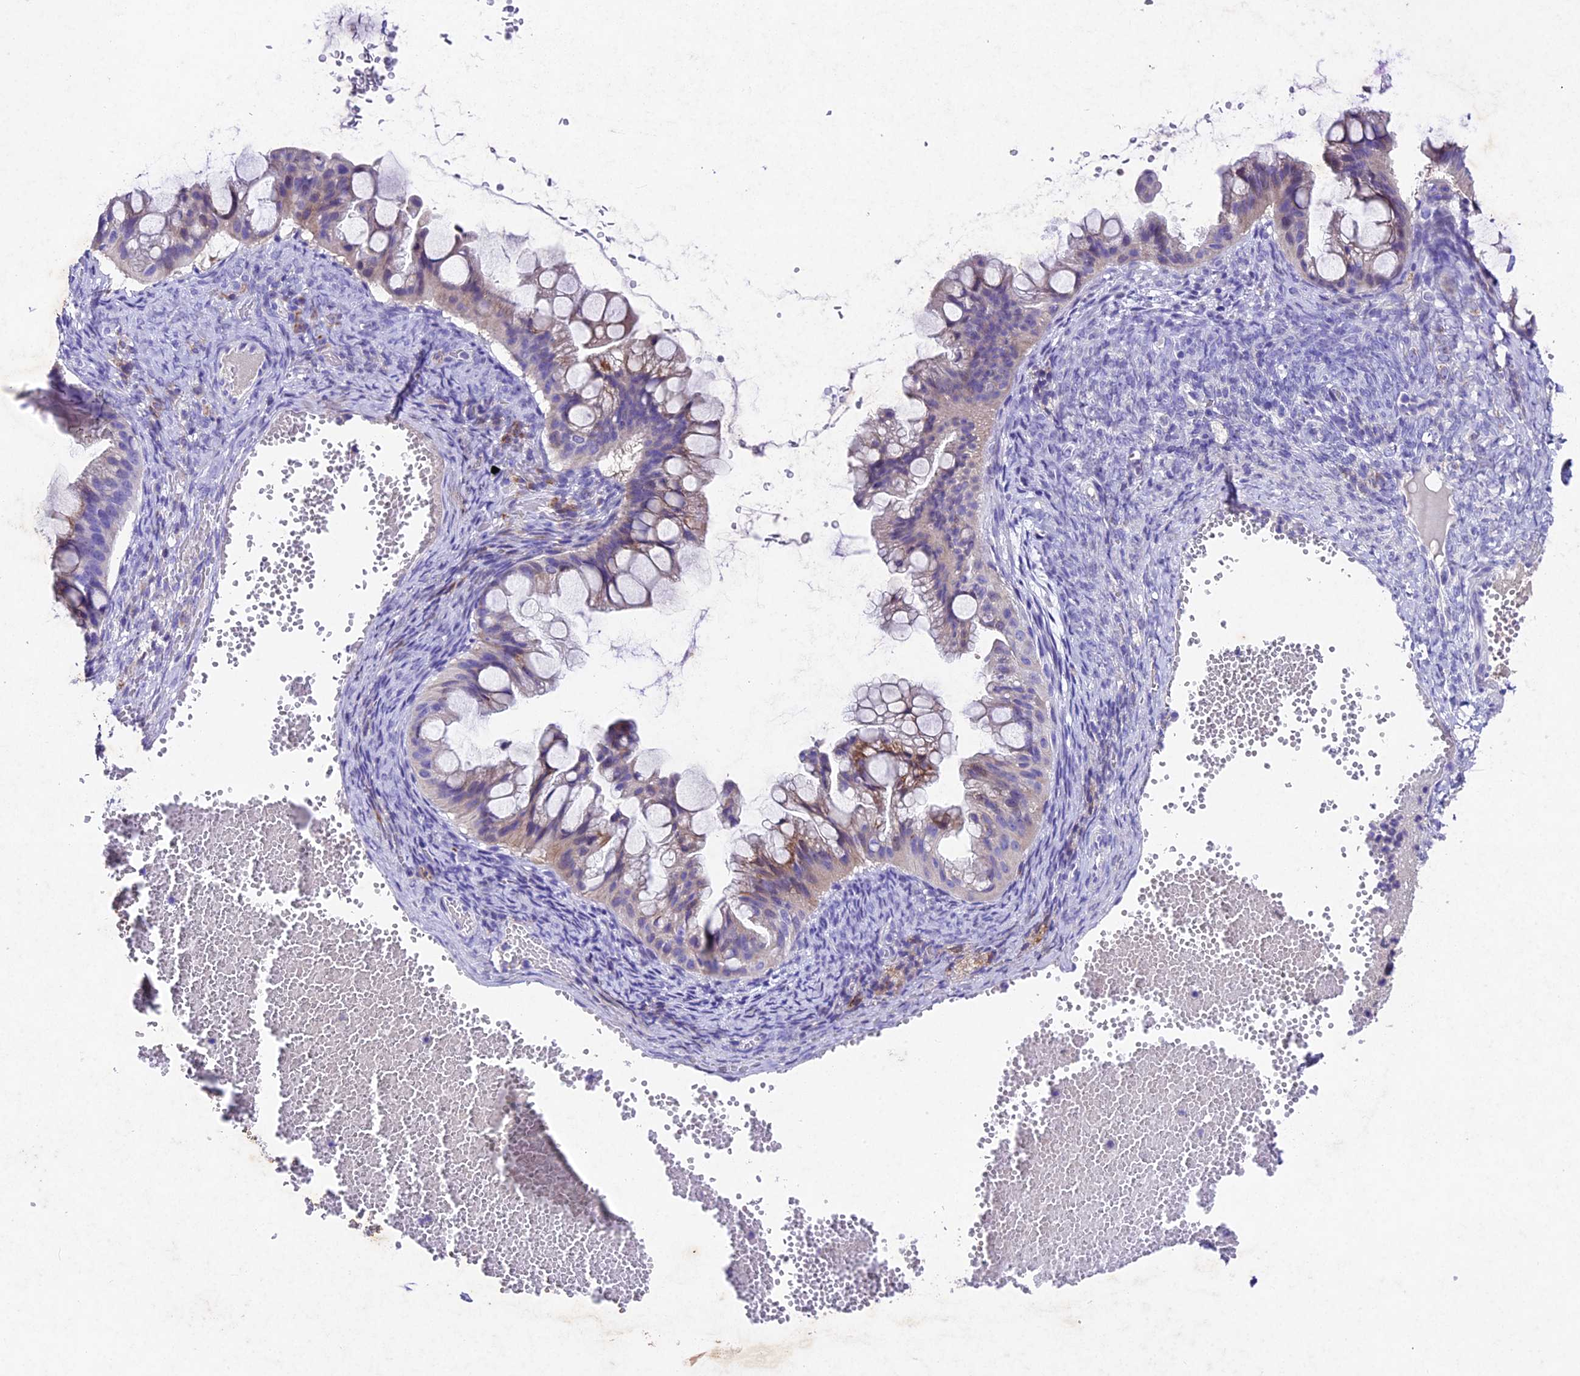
{"staining": {"intensity": "moderate", "quantity": "<25%", "location": "cytoplasmic/membranous"}, "tissue": "ovarian cancer", "cell_type": "Tumor cells", "image_type": "cancer", "snomed": [{"axis": "morphology", "description": "Cystadenocarcinoma, mucinous, NOS"}, {"axis": "topography", "description": "Ovary"}], "caption": "Human mucinous cystadenocarcinoma (ovarian) stained with a protein marker exhibits moderate staining in tumor cells.", "gene": "IFT140", "patient": {"sex": "female", "age": 73}}